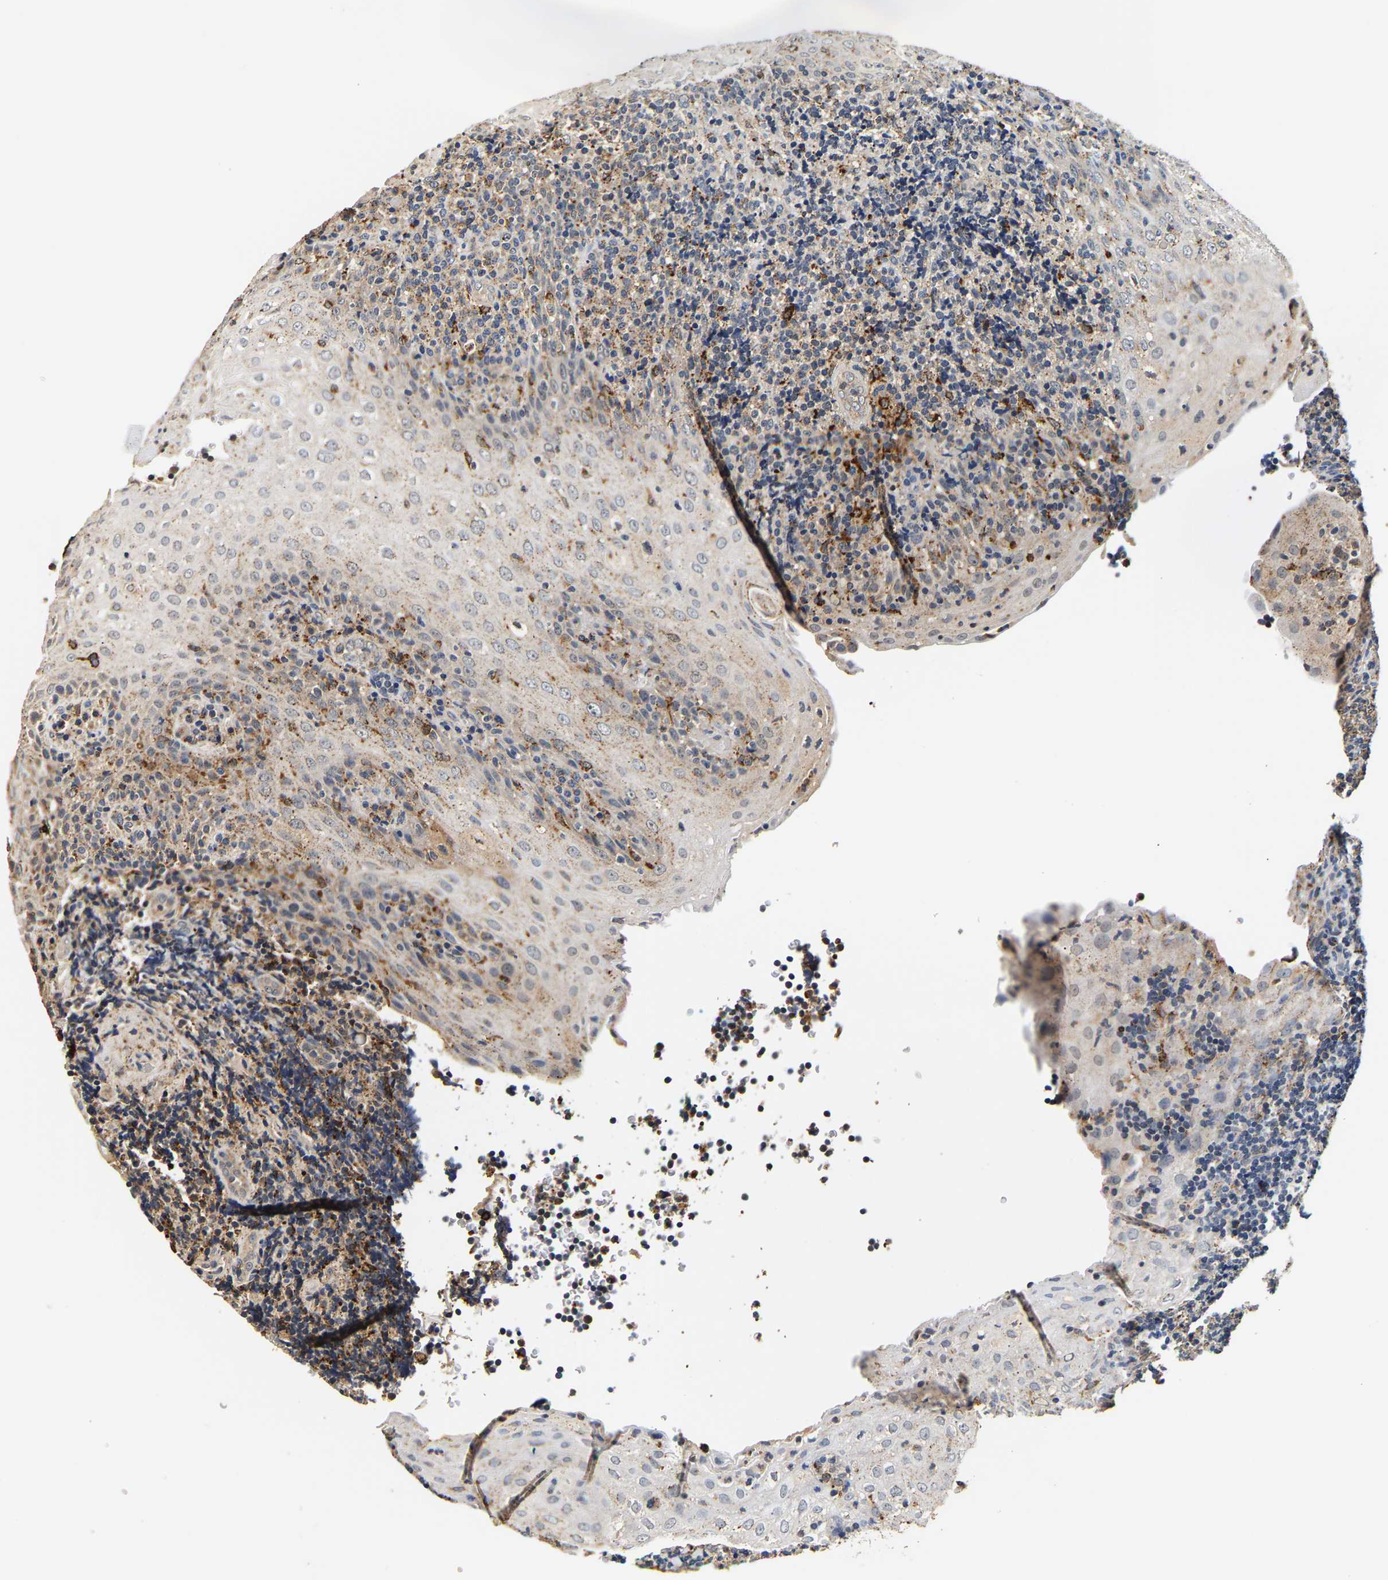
{"staining": {"intensity": "weak", "quantity": "<25%", "location": "cytoplasmic/membranous"}, "tissue": "tonsil", "cell_type": "Germinal center cells", "image_type": "normal", "snomed": [{"axis": "morphology", "description": "Normal tissue, NOS"}, {"axis": "topography", "description": "Tonsil"}], "caption": "Immunohistochemistry micrograph of unremarkable tonsil: human tonsil stained with DAB exhibits no significant protein expression in germinal center cells.", "gene": "SMU1", "patient": {"sex": "male", "age": 37}}